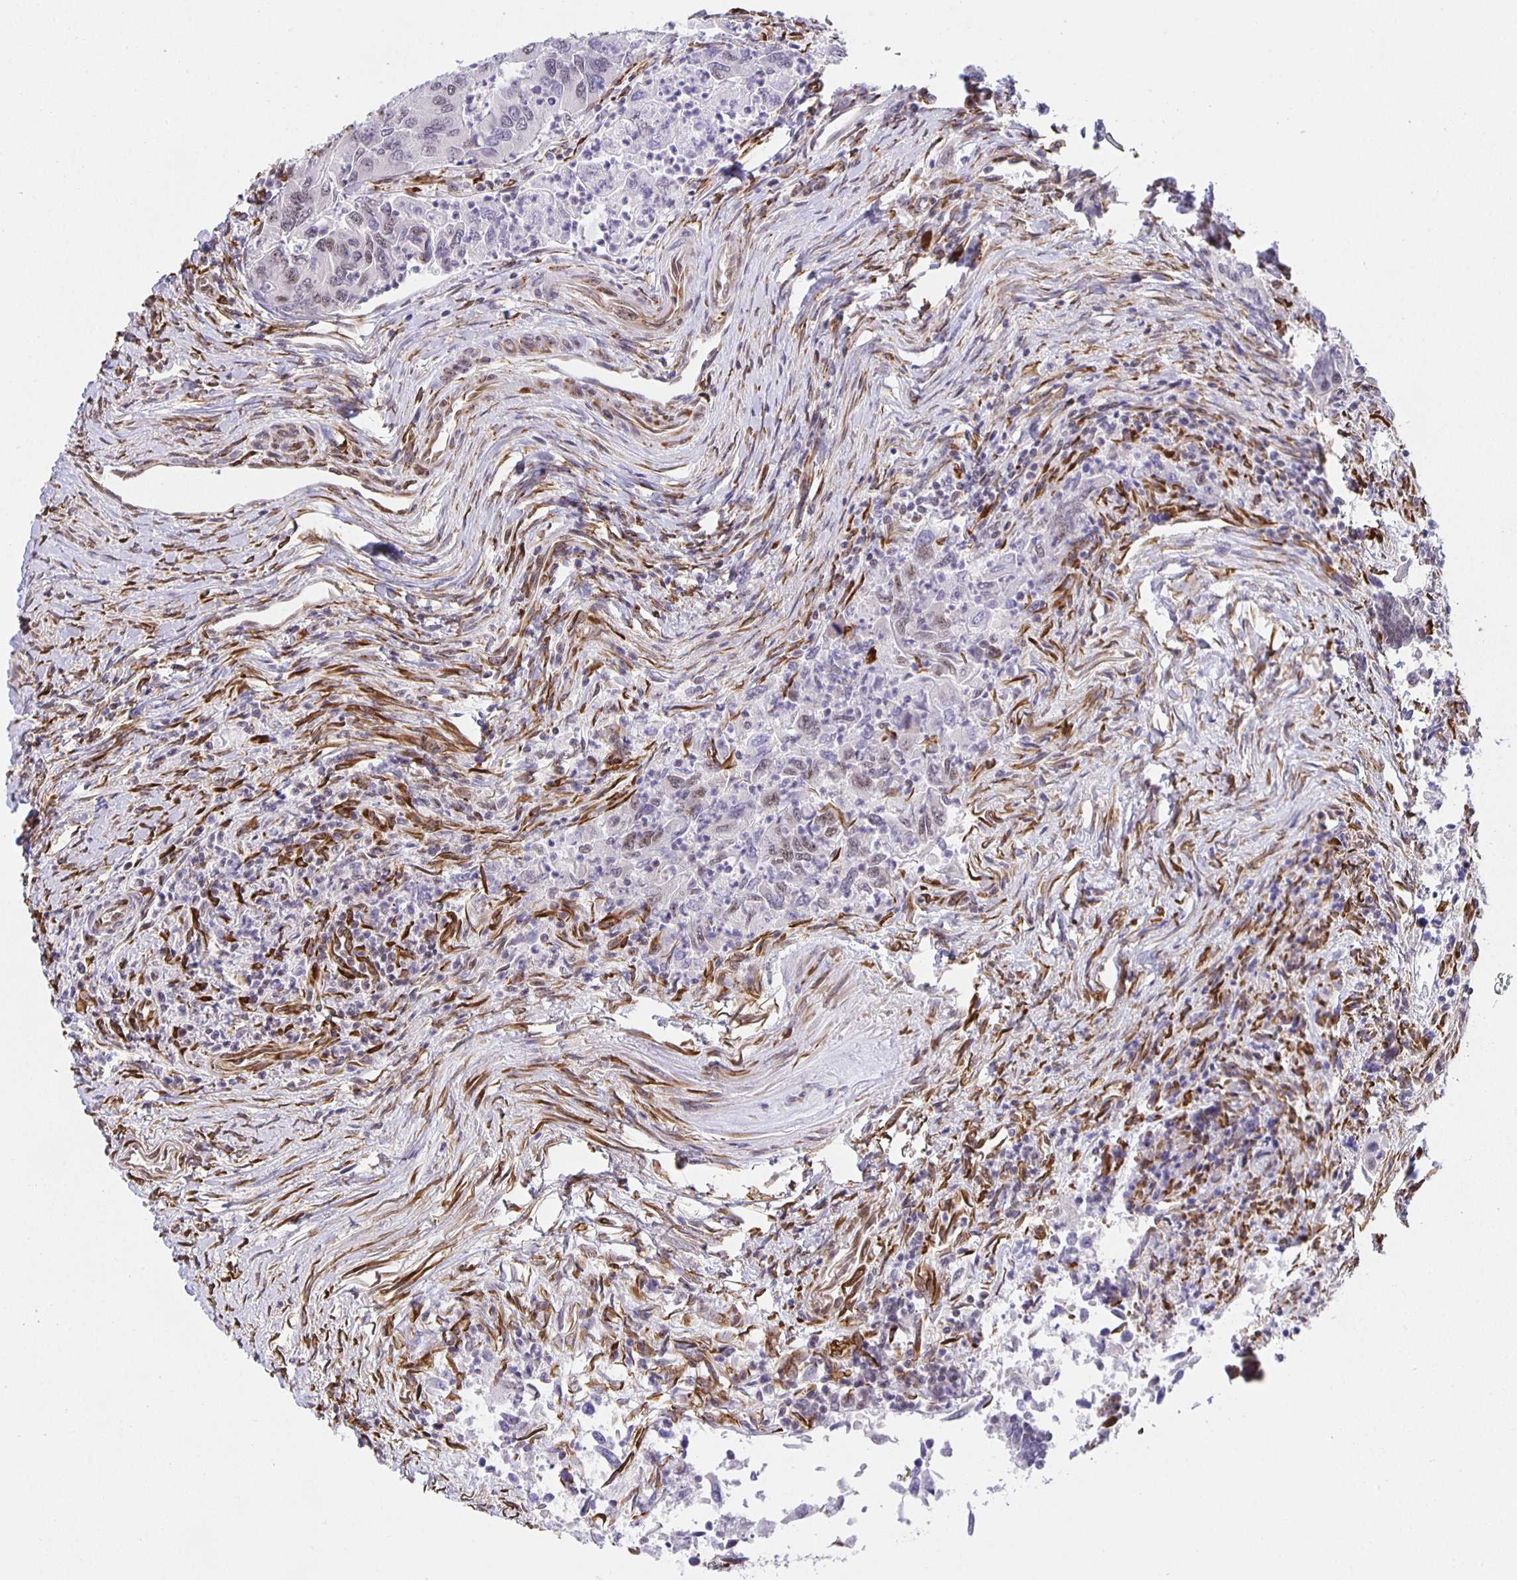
{"staining": {"intensity": "moderate", "quantity": "<25%", "location": "nuclear"}, "tissue": "colorectal cancer", "cell_type": "Tumor cells", "image_type": "cancer", "snomed": [{"axis": "morphology", "description": "Adenocarcinoma, NOS"}, {"axis": "topography", "description": "Colon"}], "caption": "Human adenocarcinoma (colorectal) stained with a brown dye demonstrates moderate nuclear positive expression in about <25% of tumor cells.", "gene": "ZRANB2", "patient": {"sex": "female", "age": 67}}